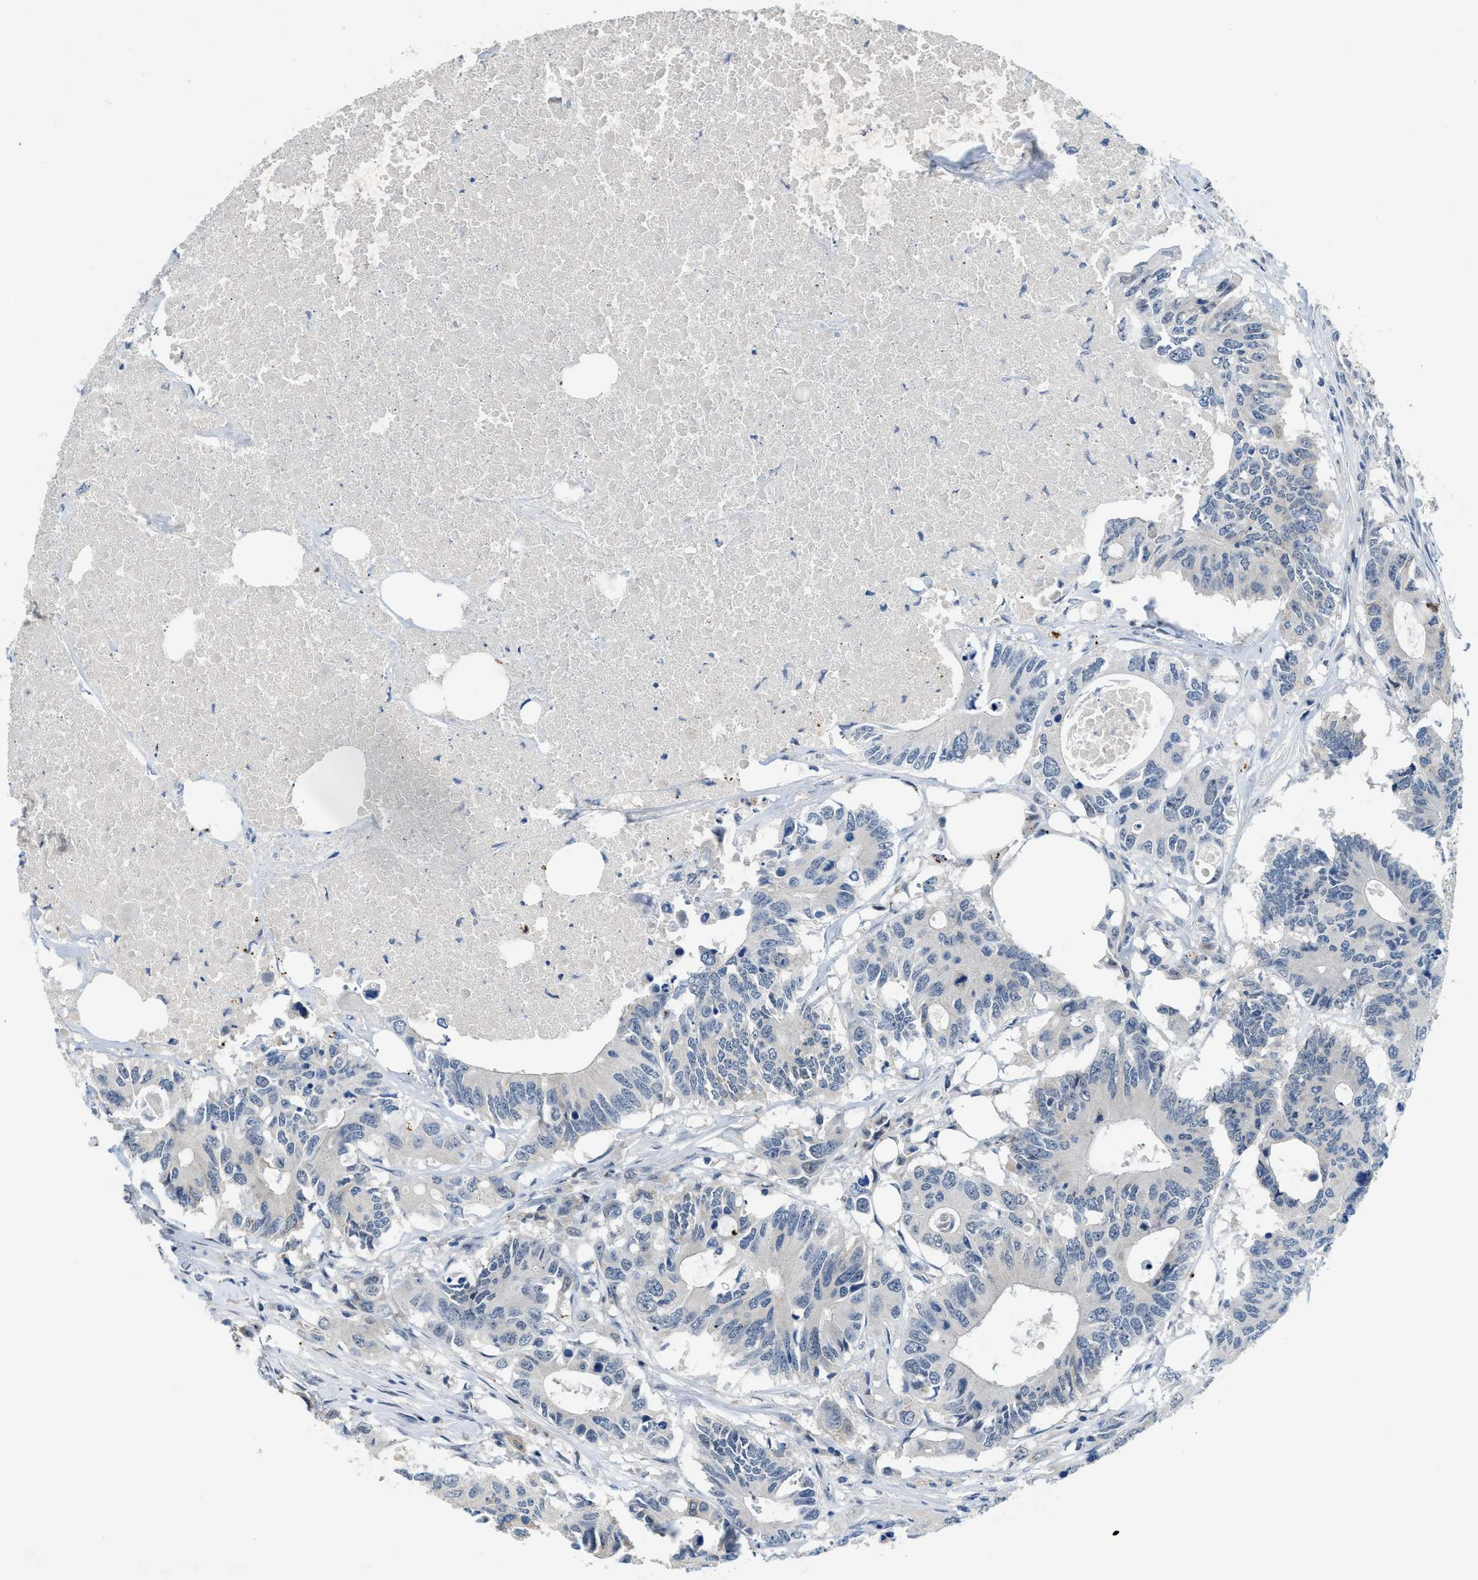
{"staining": {"intensity": "negative", "quantity": "none", "location": "none"}, "tissue": "colorectal cancer", "cell_type": "Tumor cells", "image_type": "cancer", "snomed": [{"axis": "morphology", "description": "Adenocarcinoma, NOS"}, {"axis": "topography", "description": "Colon"}], "caption": "A high-resolution photomicrograph shows immunohistochemistry (IHC) staining of colorectal adenocarcinoma, which shows no significant expression in tumor cells.", "gene": "SLCO2A1", "patient": {"sex": "male", "age": 71}}